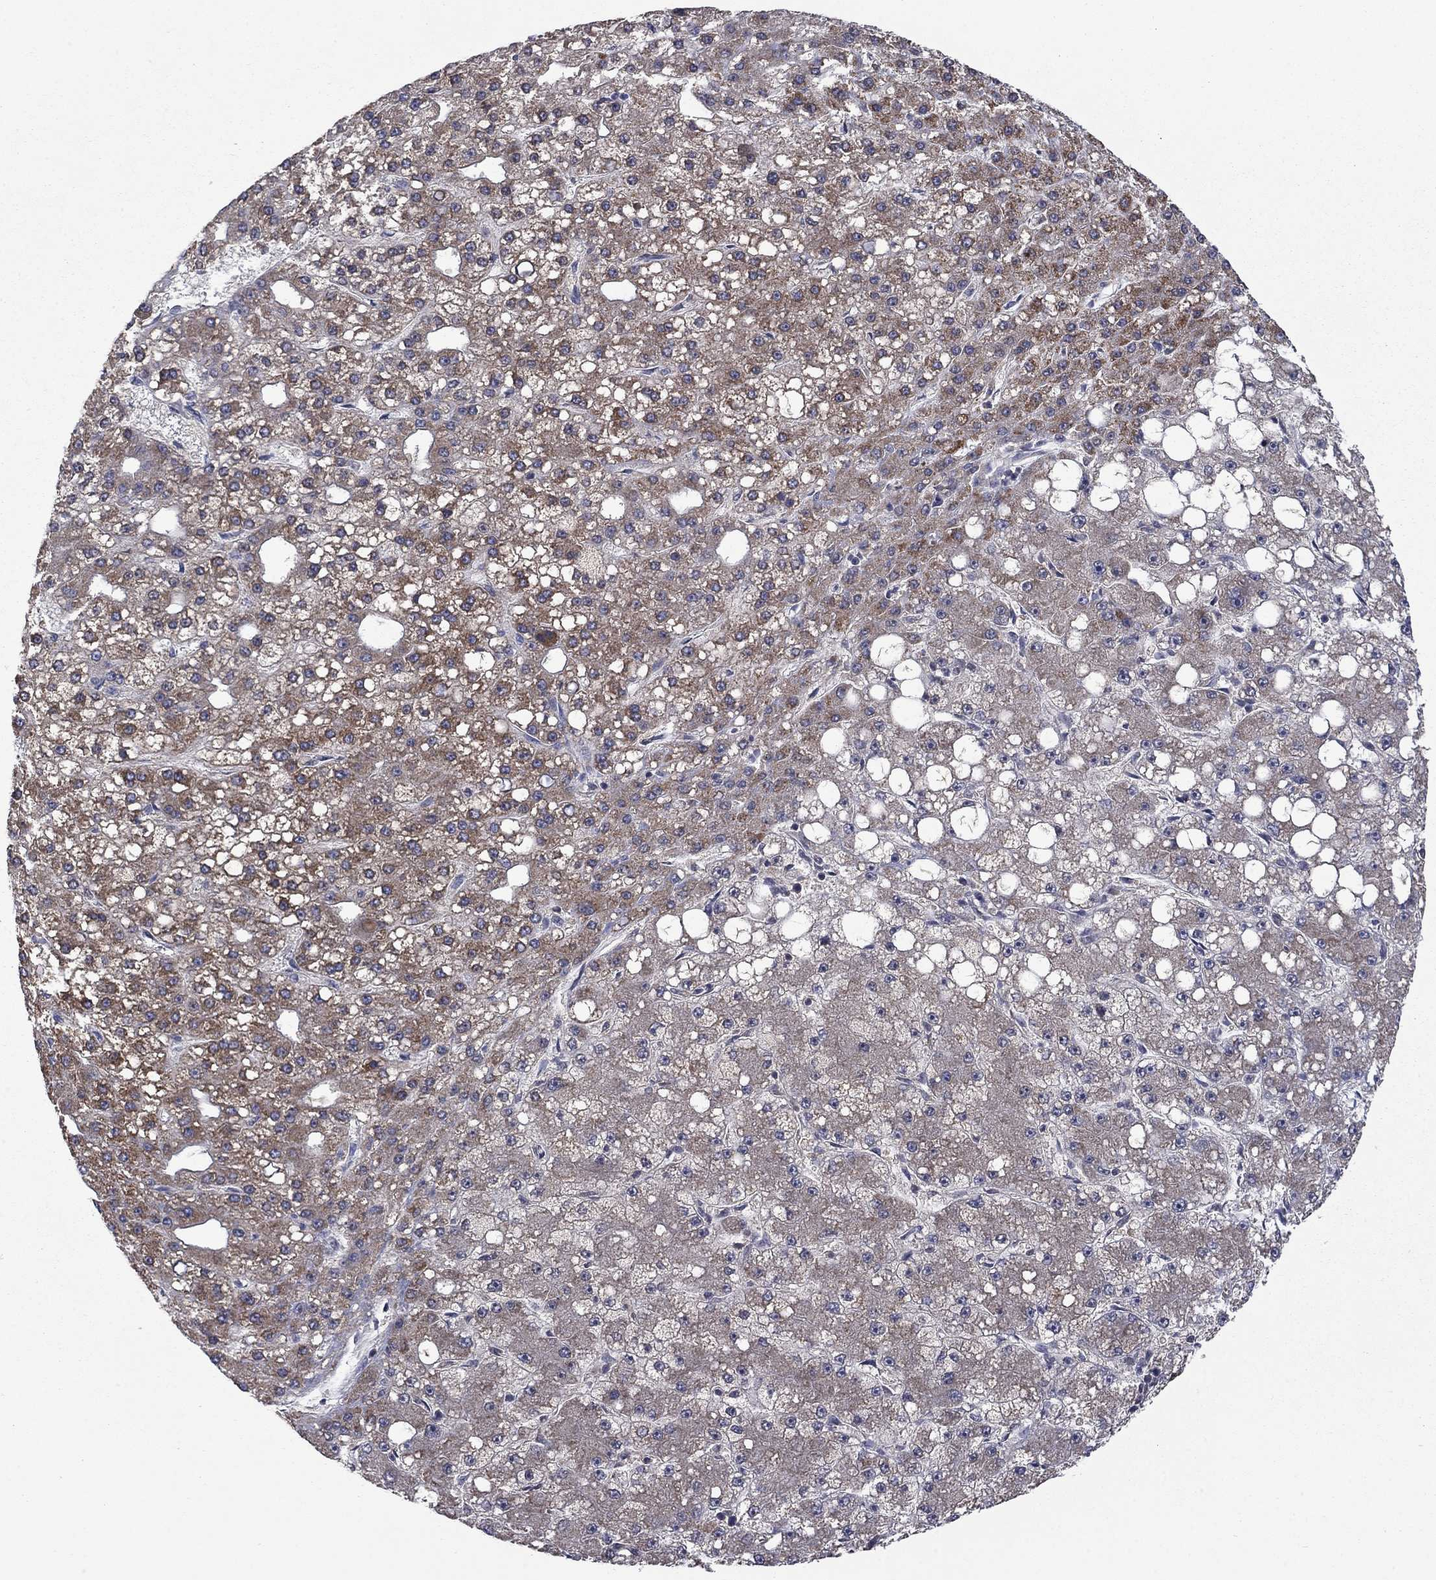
{"staining": {"intensity": "moderate", "quantity": "25%-75%", "location": "cytoplasmic/membranous"}, "tissue": "liver cancer", "cell_type": "Tumor cells", "image_type": "cancer", "snomed": [{"axis": "morphology", "description": "Carcinoma, Hepatocellular, NOS"}, {"axis": "topography", "description": "Liver"}], "caption": "A brown stain highlights moderate cytoplasmic/membranous positivity of a protein in liver hepatocellular carcinoma tumor cells. (IHC, brightfield microscopy, high magnification).", "gene": "FRK", "patient": {"sex": "male", "age": 67}}